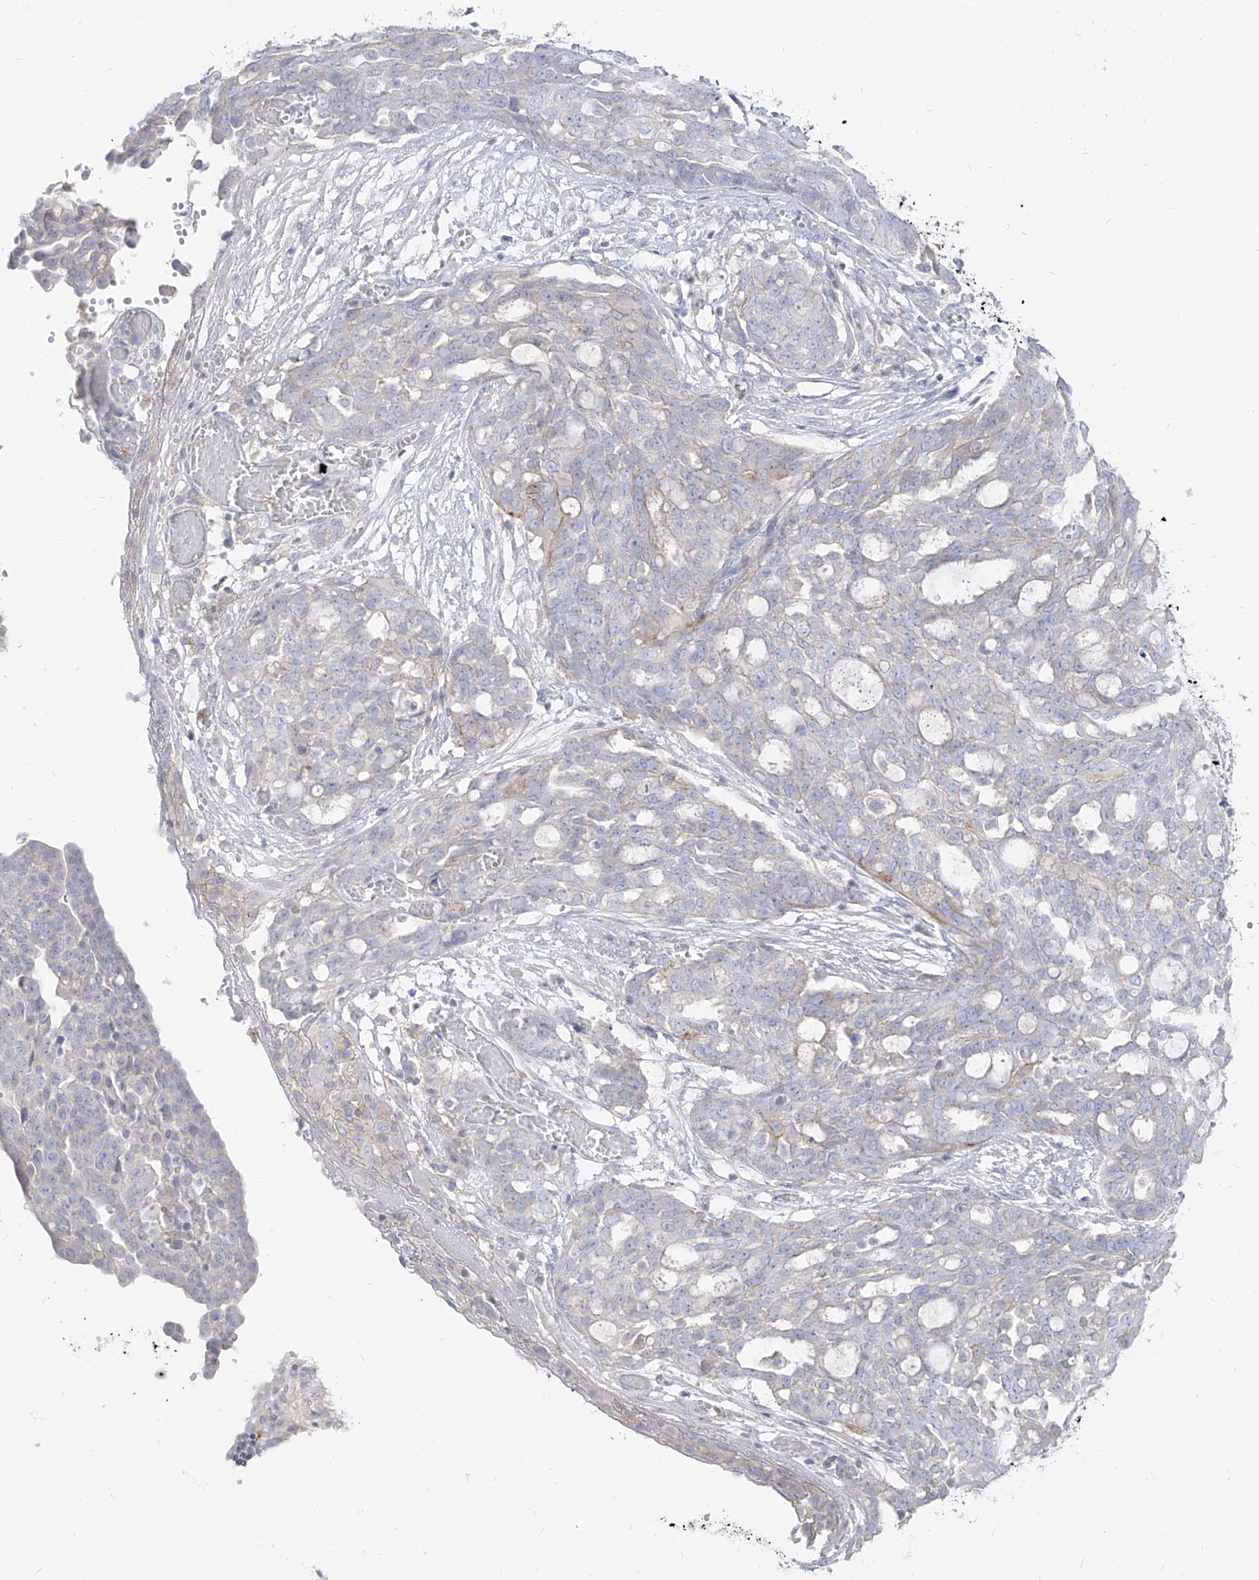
{"staining": {"intensity": "negative", "quantity": "none", "location": "none"}, "tissue": "ovarian cancer", "cell_type": "Tumor cells", "image_type": "cancer", "snomed": [{"axis": "morphology", "description": "Cystadenocarcinoma, serous, NOS"}, {"axis": "topography", "description": "Soft tissue"}, {"axis": "topography", "description": "Ovary"}], "caption": "A high-resolution photomicrograph shows immunohistochemistry staining of ovarian cancer, which shows no significant staining in tumor cells.", "gene": "RBFOX3", "patient": {"sex": "female", "age": 57}}